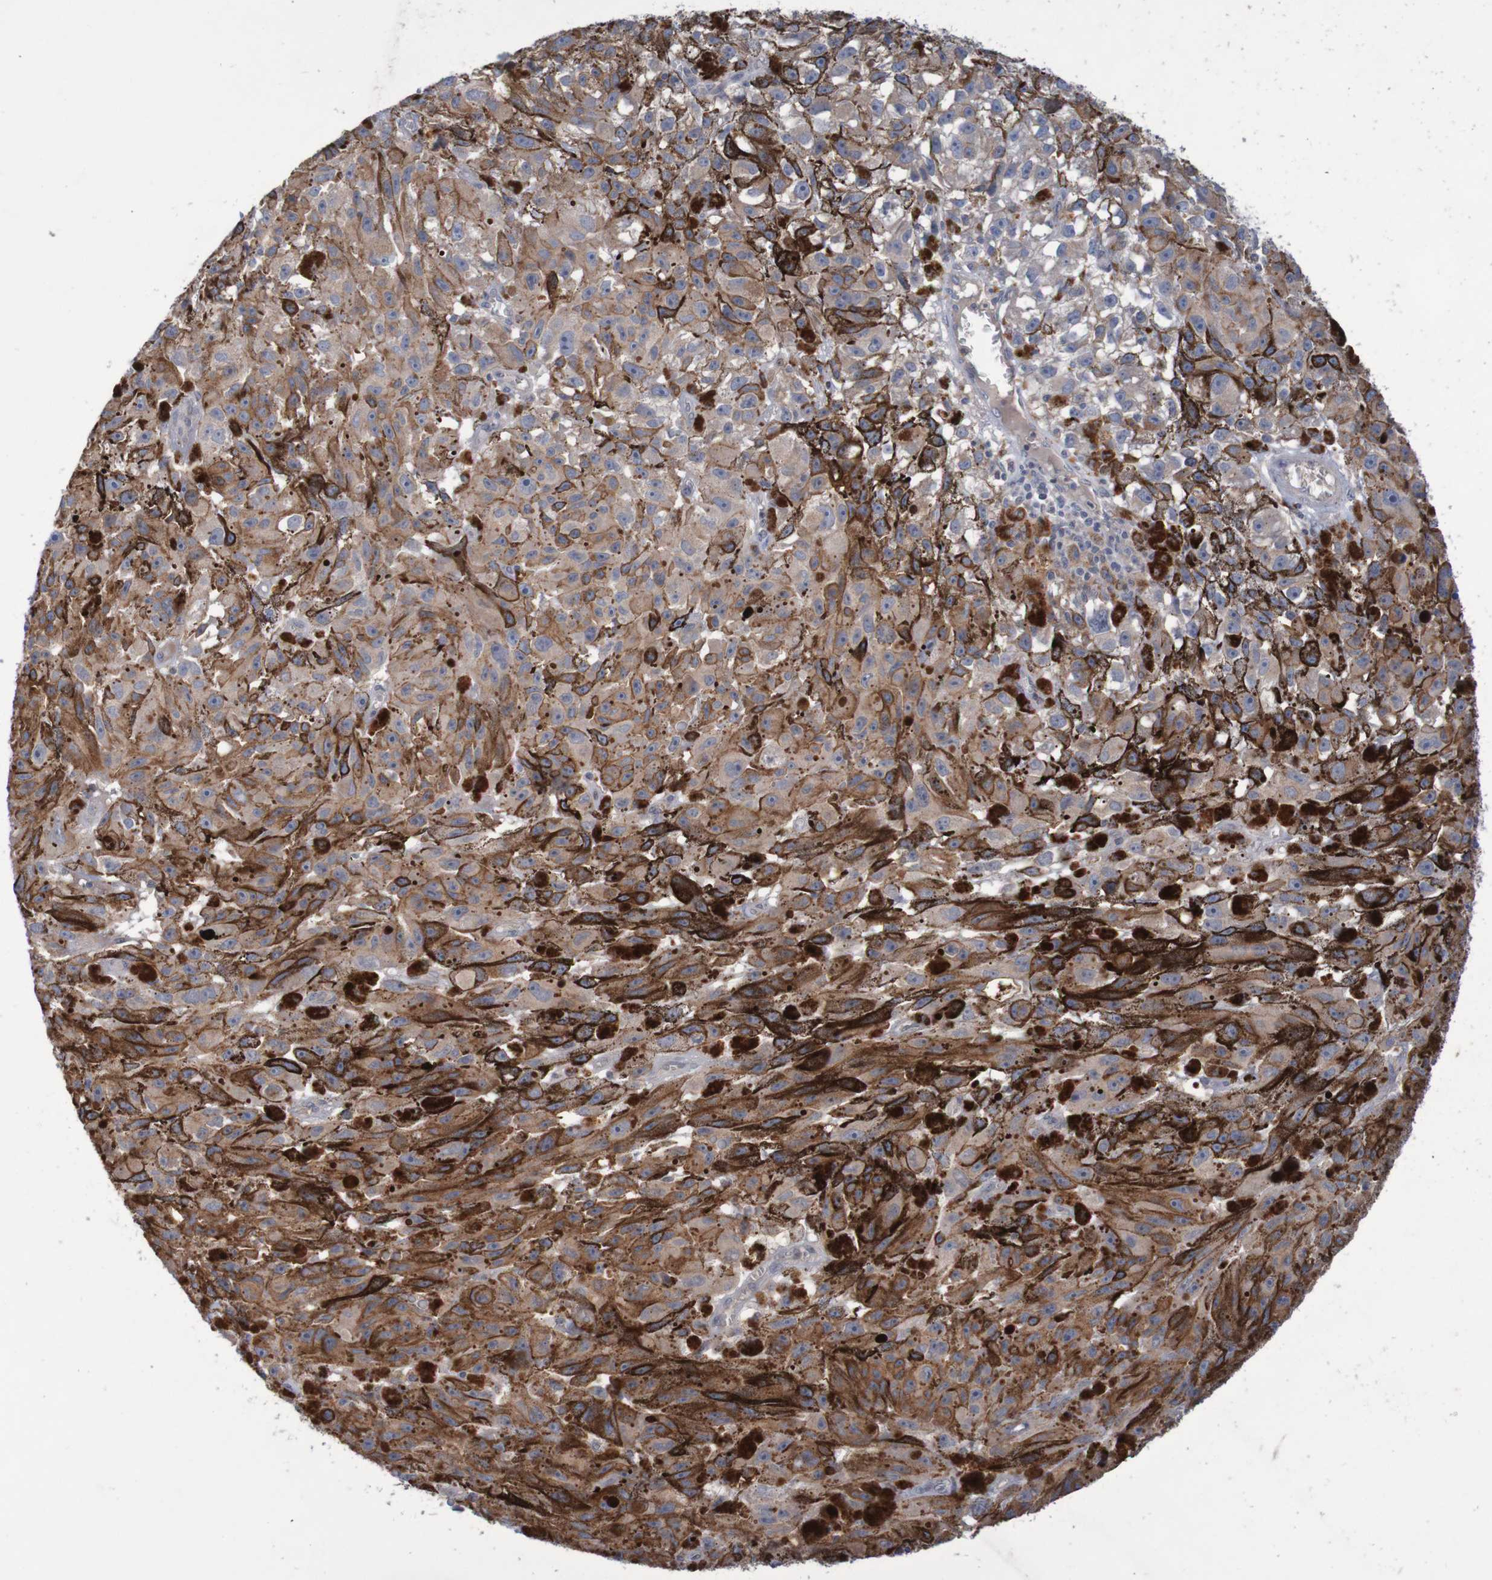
{"staining": {"intensity": "weak", "quantity": ">75%", "location": "cytoplasmic/membranous"}, "tissue": "melanoma", "cell_type": "Tumor cells", "image_type": "cancer", "snomed": [{"axis": "morphology", "description": "Malignant melanoma, NOS"}, {"axis": "topography", "description": "Skin"}], "caption": "IHC of human melanoma displays low levels of weak cytoplasmic/membranous positivity in approximately >75% of tumor cells.", "gene": "FBP2", "patient": {"sex": "female", "age": 104}}